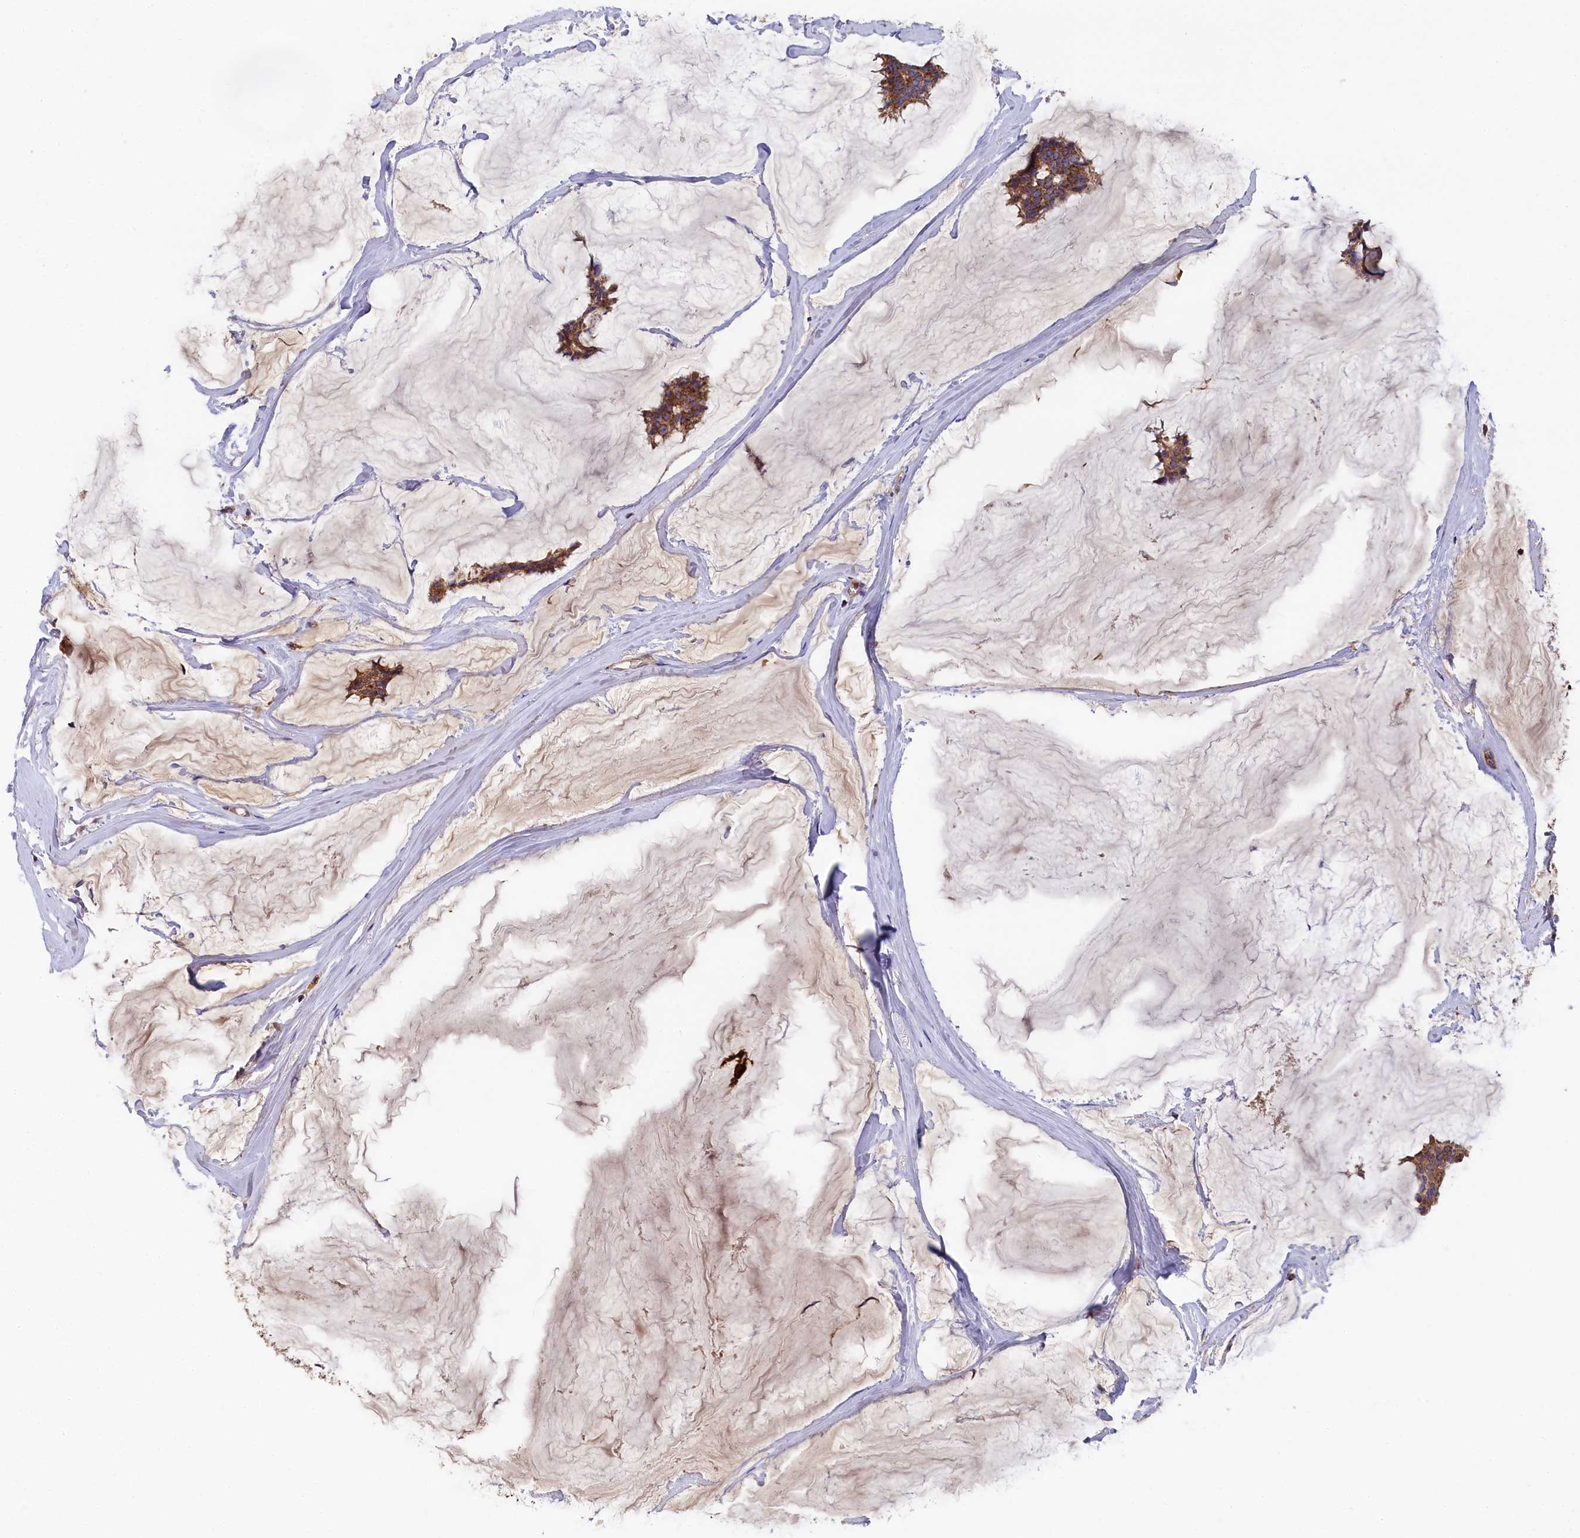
{"staining": {"intensity": "moderate", "quantity": ">75%", "location": "cytoplasmic/membranous"}, "tissue": "breast cancer", "cell_type": "Tumor cells", "image_type": "cancer", "snomed": [{"axis": "morphology", "description": "Duct carcinoma"}, {"axis": "topography", "description": "Breast"}], "caption": "This histopathology image demonstrates infiltrating ductal carcinoma (breast) stained with IHC to label a protein in brown. The cytoplasmic/membranous of tumor cells show moderate positivity for the protein. Nuclei are counter-stained blue.", "gene": "SEC31B", "patient": {"sex": "female", "age": 93}}